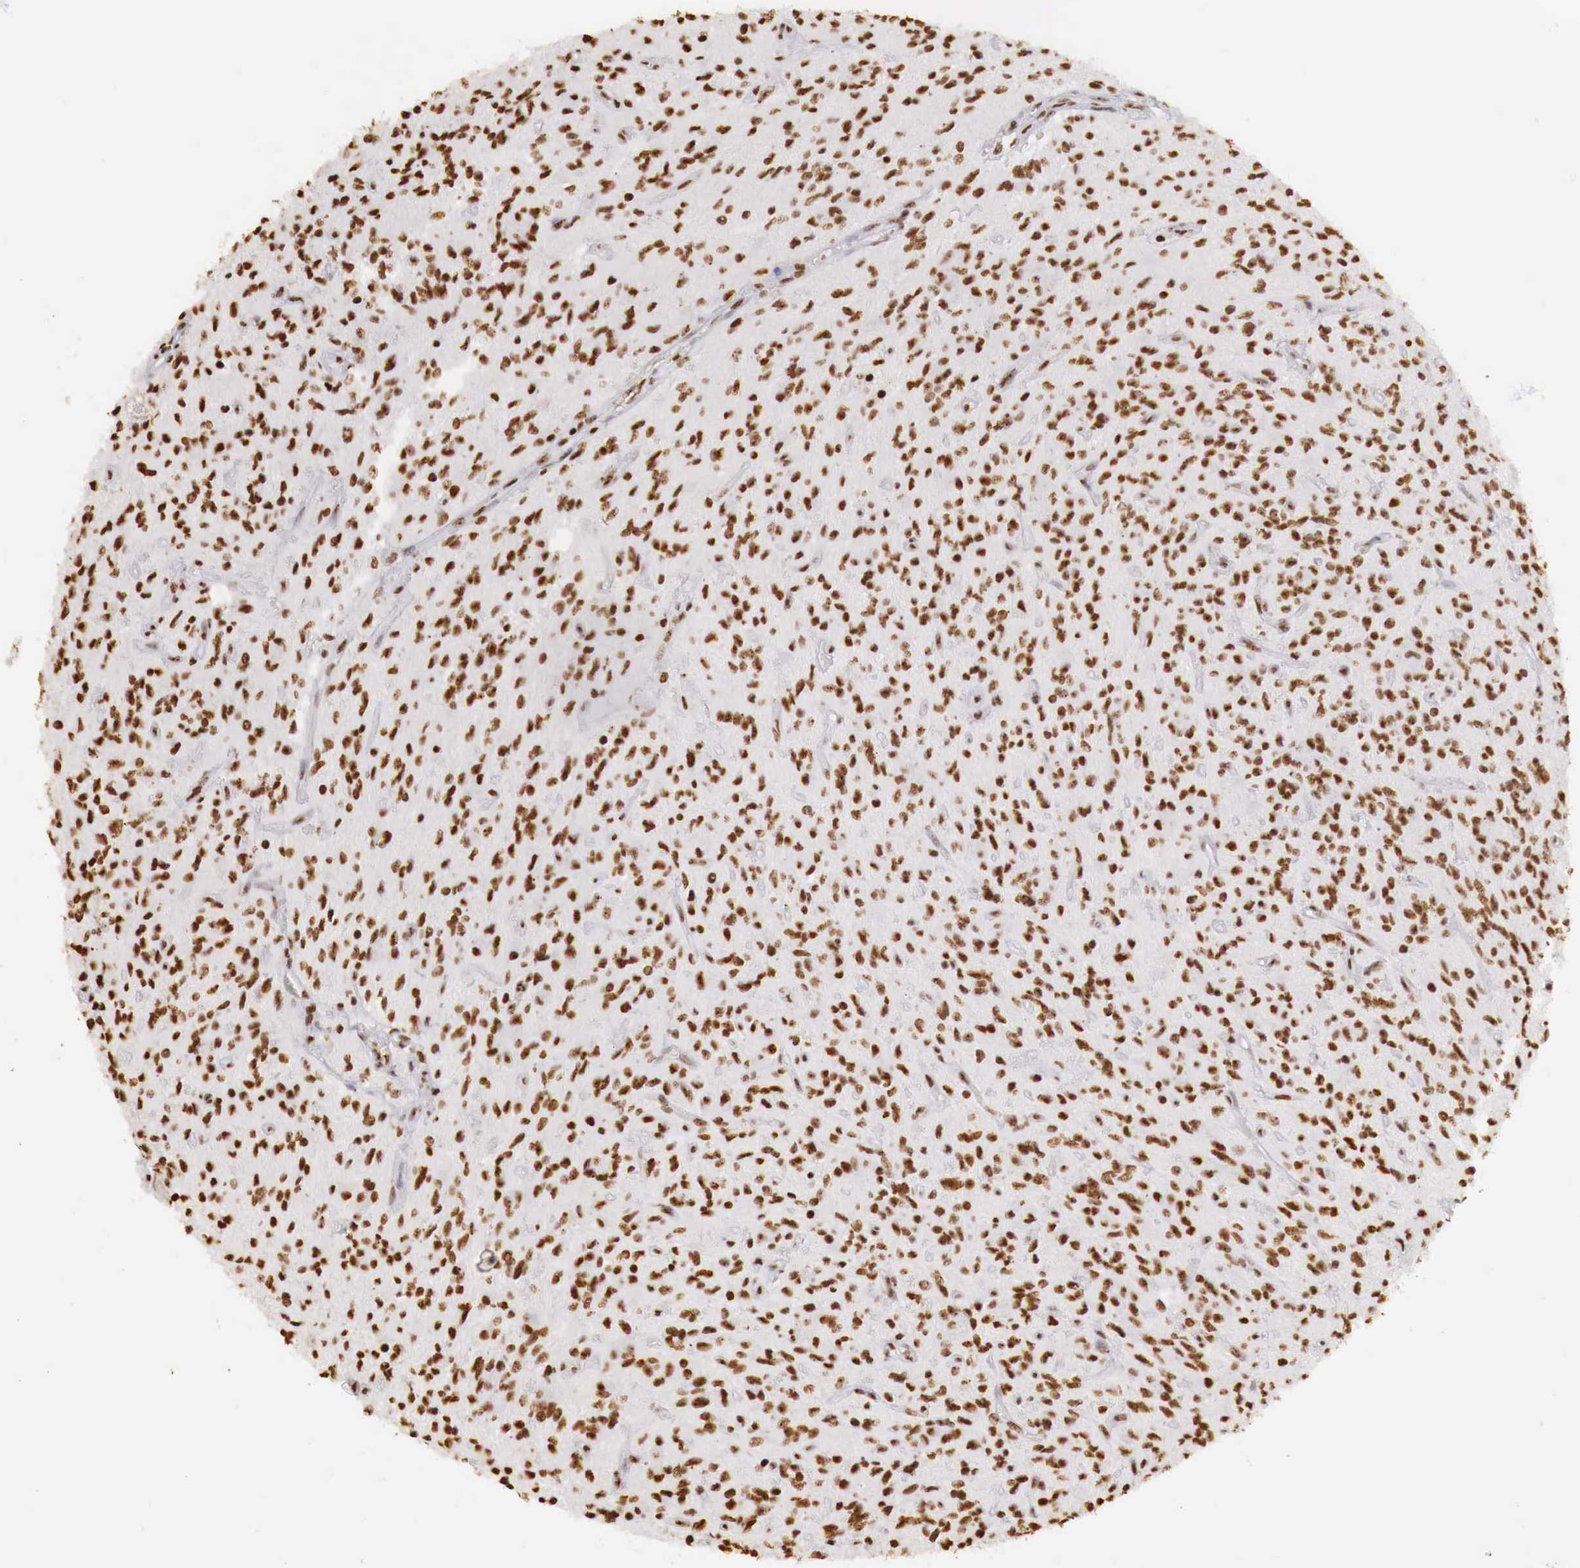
{"staining": {"intensity": "strong", "quantity": ">75%", "location": "nuclear"}, "tissue": "glioma", "cell_type": "Tumor cells", "image_type": "cancer", "snomed": [{"axis": "morphology", "description": "Glioma, malignant, Low grade"}, {"axis": "topography", "description": "Brain"}], "caption": "Human malignant glioma (low-grade) stained with a brown dye exhibits strong nuclear positive positivity in about >75% of tumor cells.", "gene": "DKC1", "patient": {"sex": "female", "age": 15}}